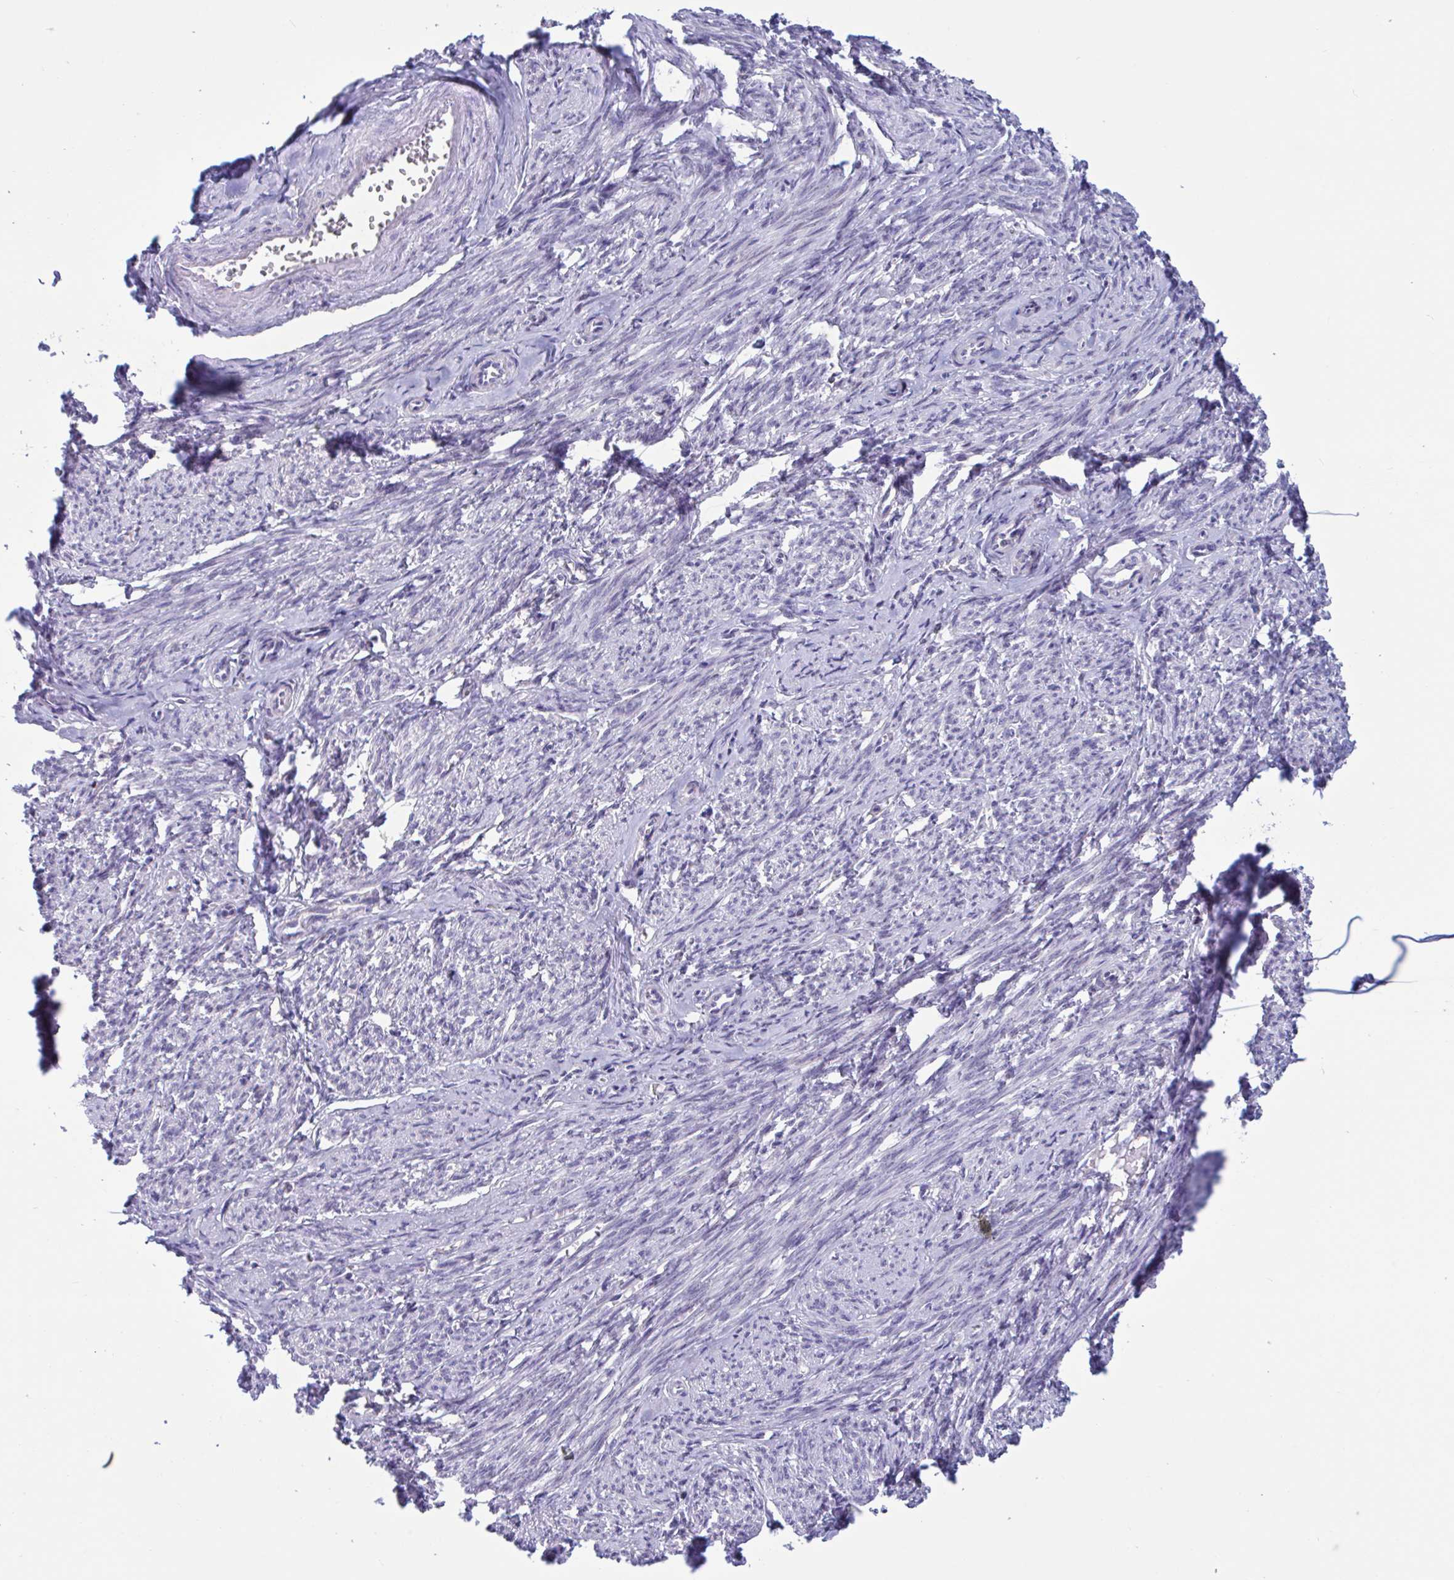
{"staining": {"intensity": "negative", "quantity": "none", "location": "none"}, "tissue": "smooth muscle", "cell_type": "Smooth muscle cells", "image_type": "normal", "snomed": [{"axis": "morphology", "description": "Normal tissue, NOS"}, {"axis": "topography", "description": "Smooth muscle"}], "caption": "Immunohistochemical staining of unremarkable smooth muscle exhibits no significant positivity in smooth muscle cells.", "gene": "SNX11", "patient": {"sex": "female", "age": 65}}